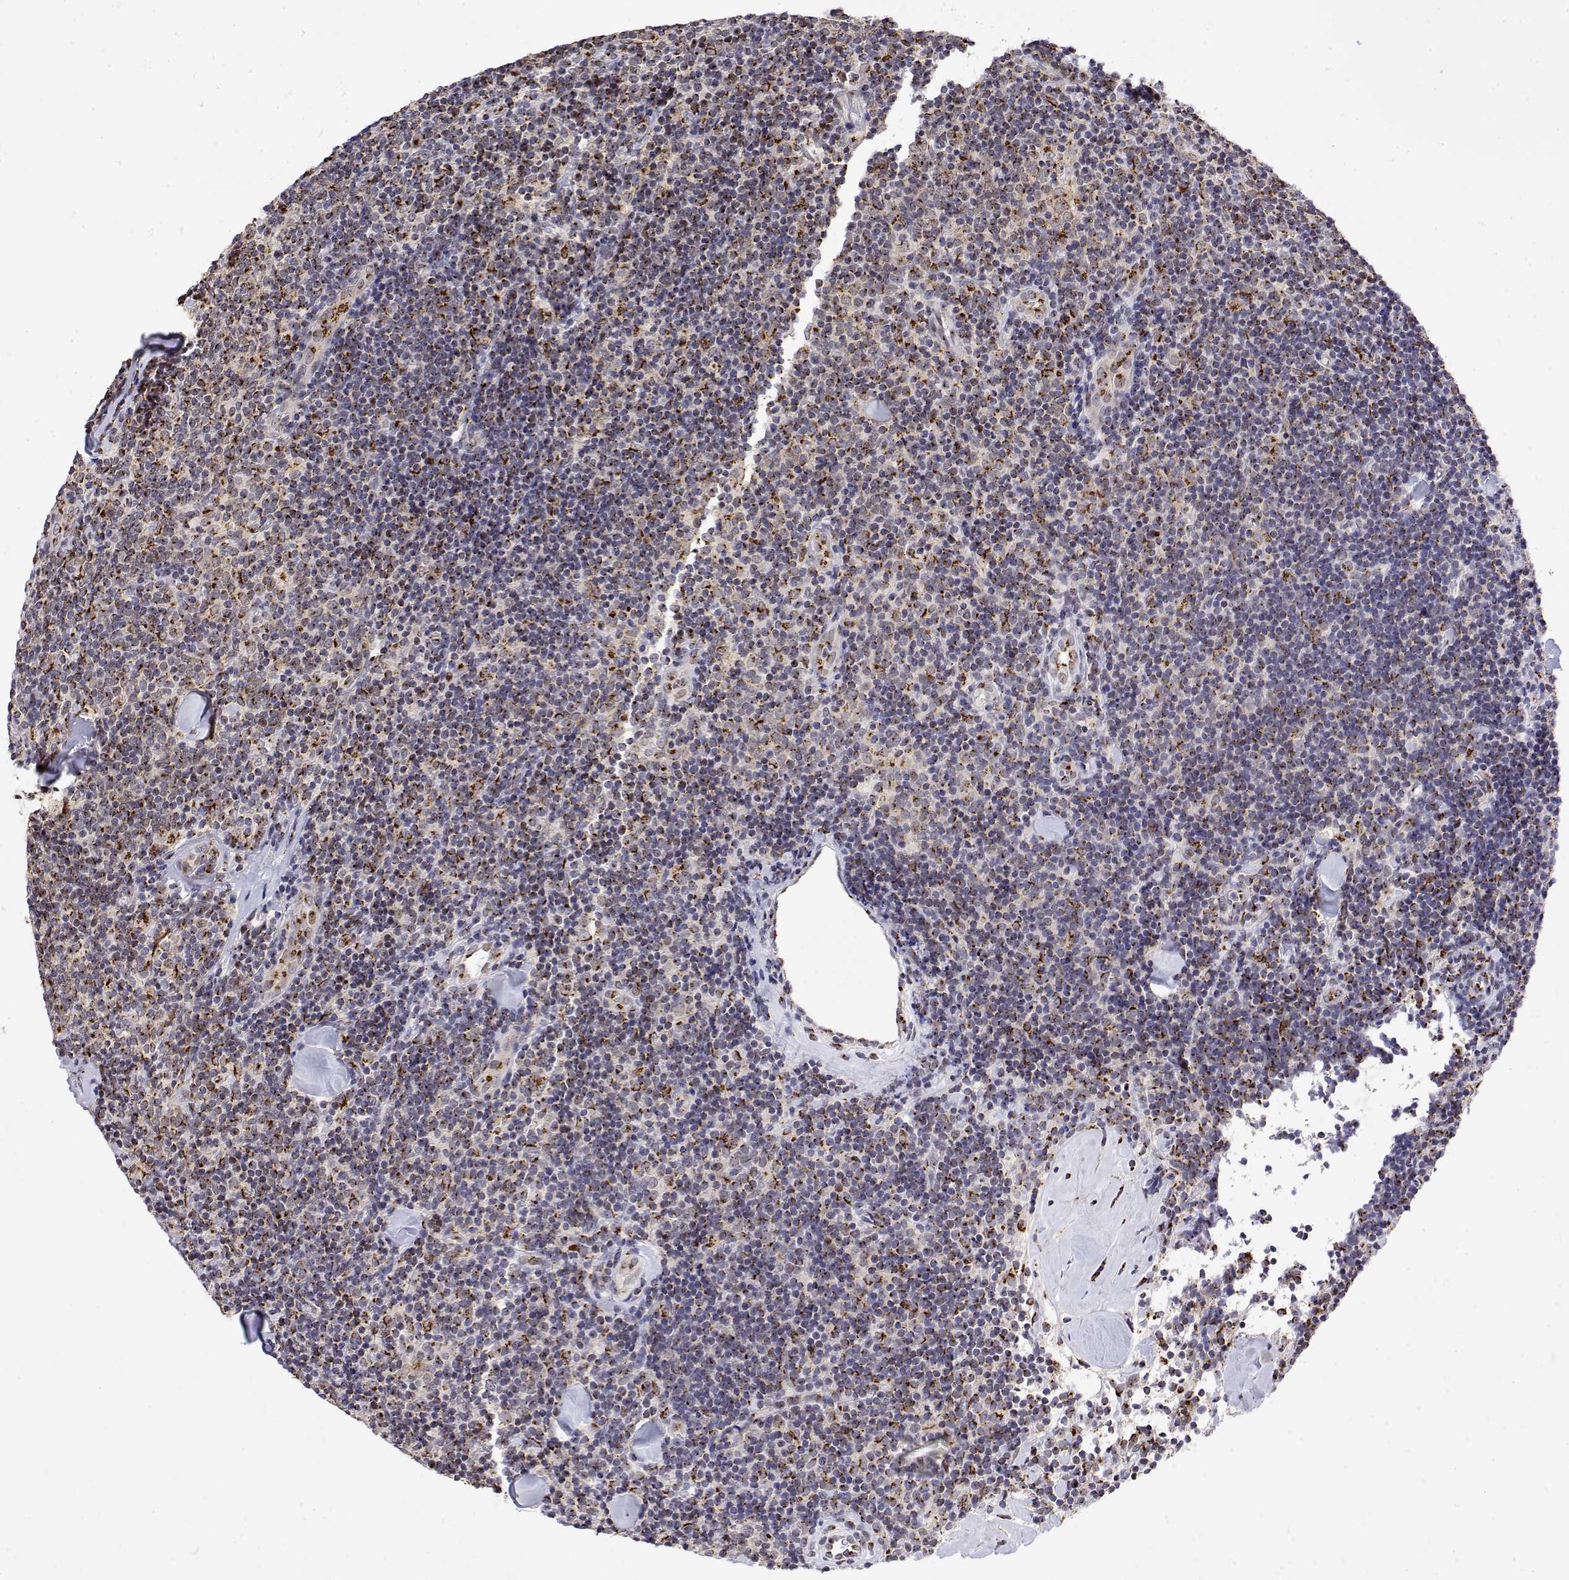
{"staining": {"intensity": "strong", "quantity": "25%-75%", "location": "cytoplasmic/membranous"}, "tissue": "lymphoma", "cell_type": "Tumor cells", "image_type": "cancer", "snomed": [{"axis": "morphology", "description": "Malignant lymphoma, non-Hodgkin's type, Low grade"}, {"axis": "topography", "description": "Lymph node"}], "caption": "A high-resolution photomicrograph shows IHC staining of low-grade malignant lymphoma, non-Hodgkin's type, which displays strong cytoplasmic/membranous staining in approximately 25%-75% of tumor cells.", "gene": "YIPF3", "patient": {"sex": "female", "age": 56}}